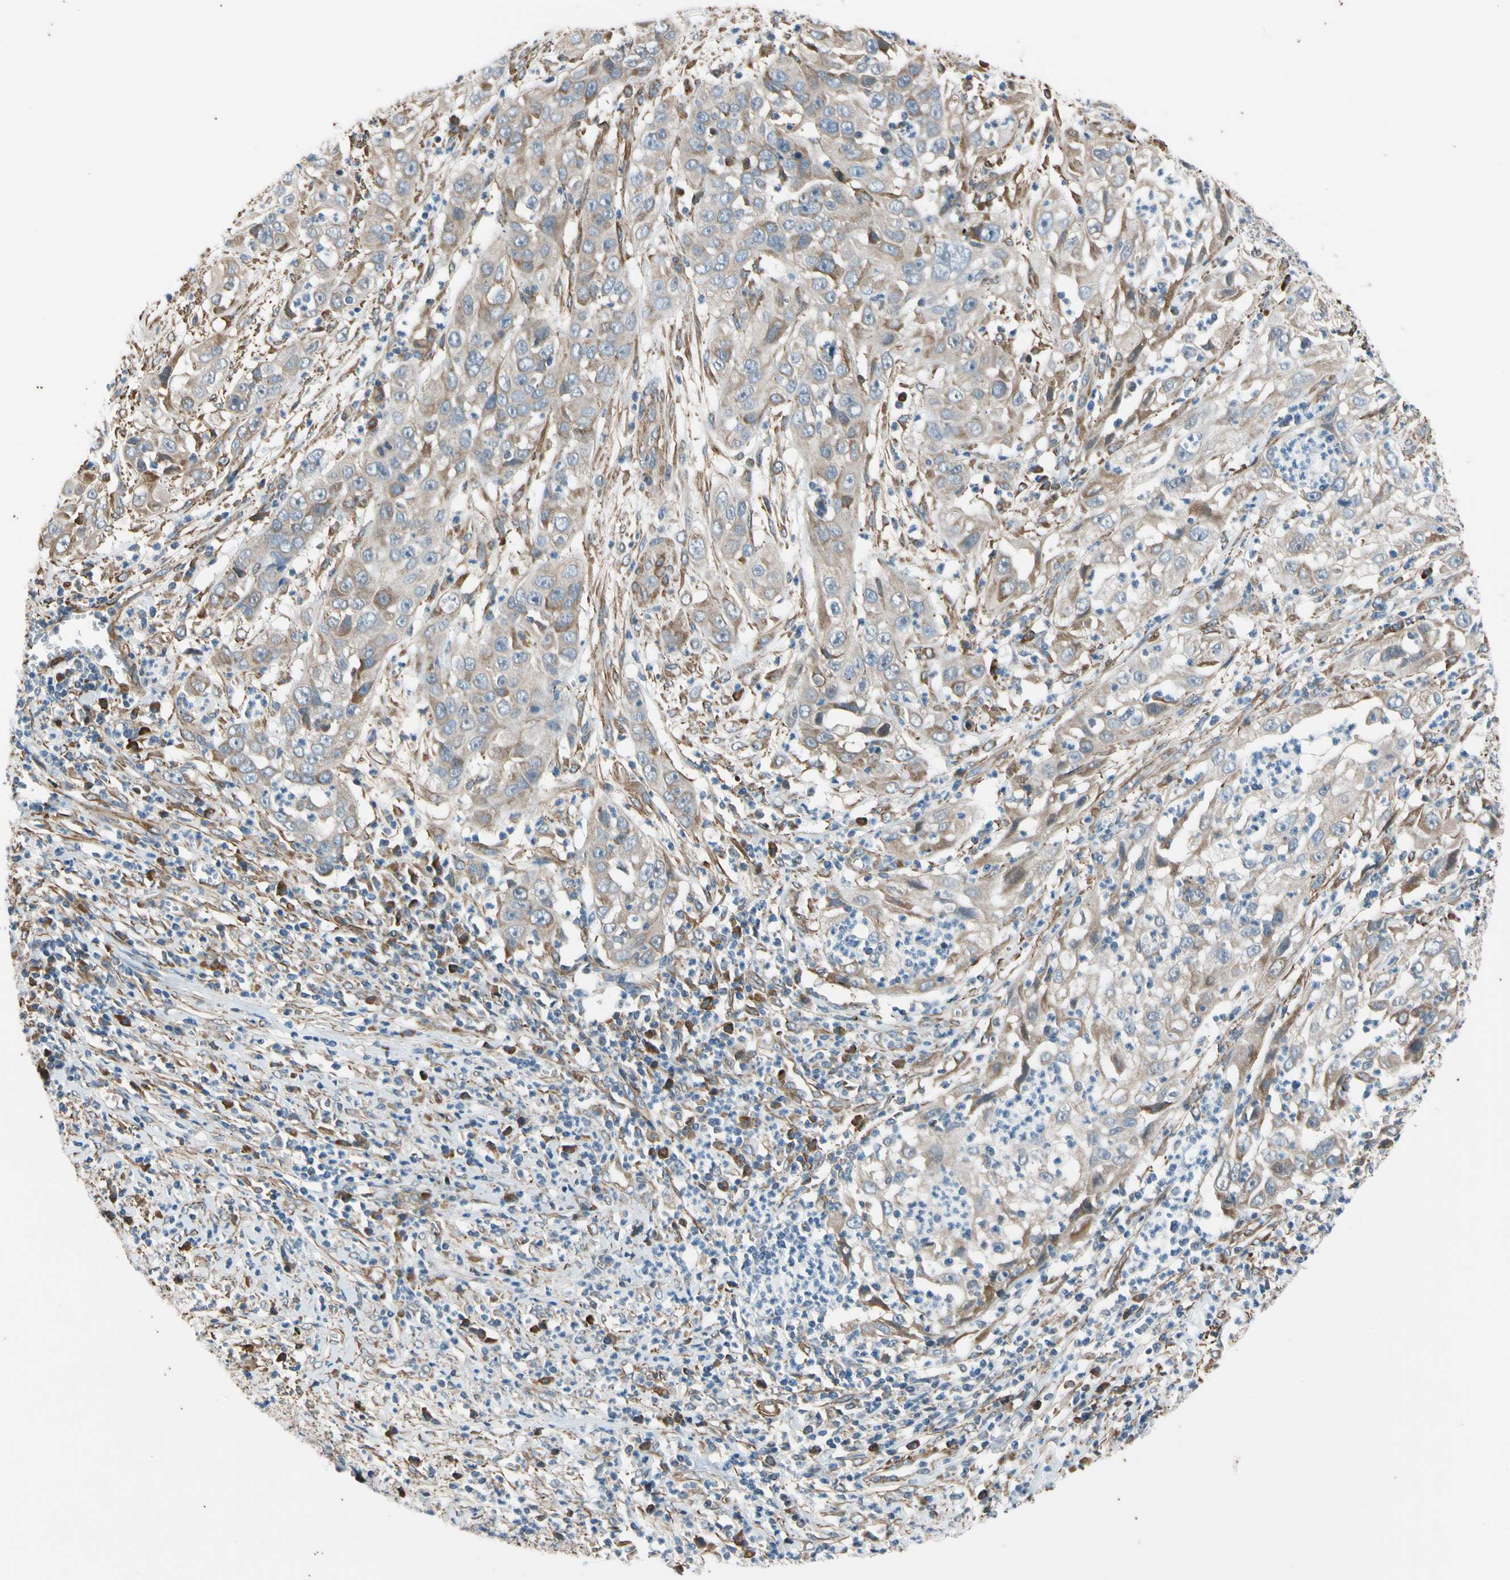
{"staining": {"intensity": "weak", "quantity": ">75%", "location": "cytoplasmic/membranous"}, "tissue": "cervical cancer", "cell_type": "Tumor cells", "image_type": "cancer", "snomed": [{"axis": "morphology", "description": "Squamous cell carcinoma, NOS"}, {"axis": "topography", "description": "Cervix"}], "caption": "Cervical cancer (squamous cell carcinoma) was stained to show a protein in brown. There is low levels of weak cytoplasmic/membranous staining in about >75% of tumor cells.", "gene": "LIMK2", "patient": {"sex": "female", "age": 32}}